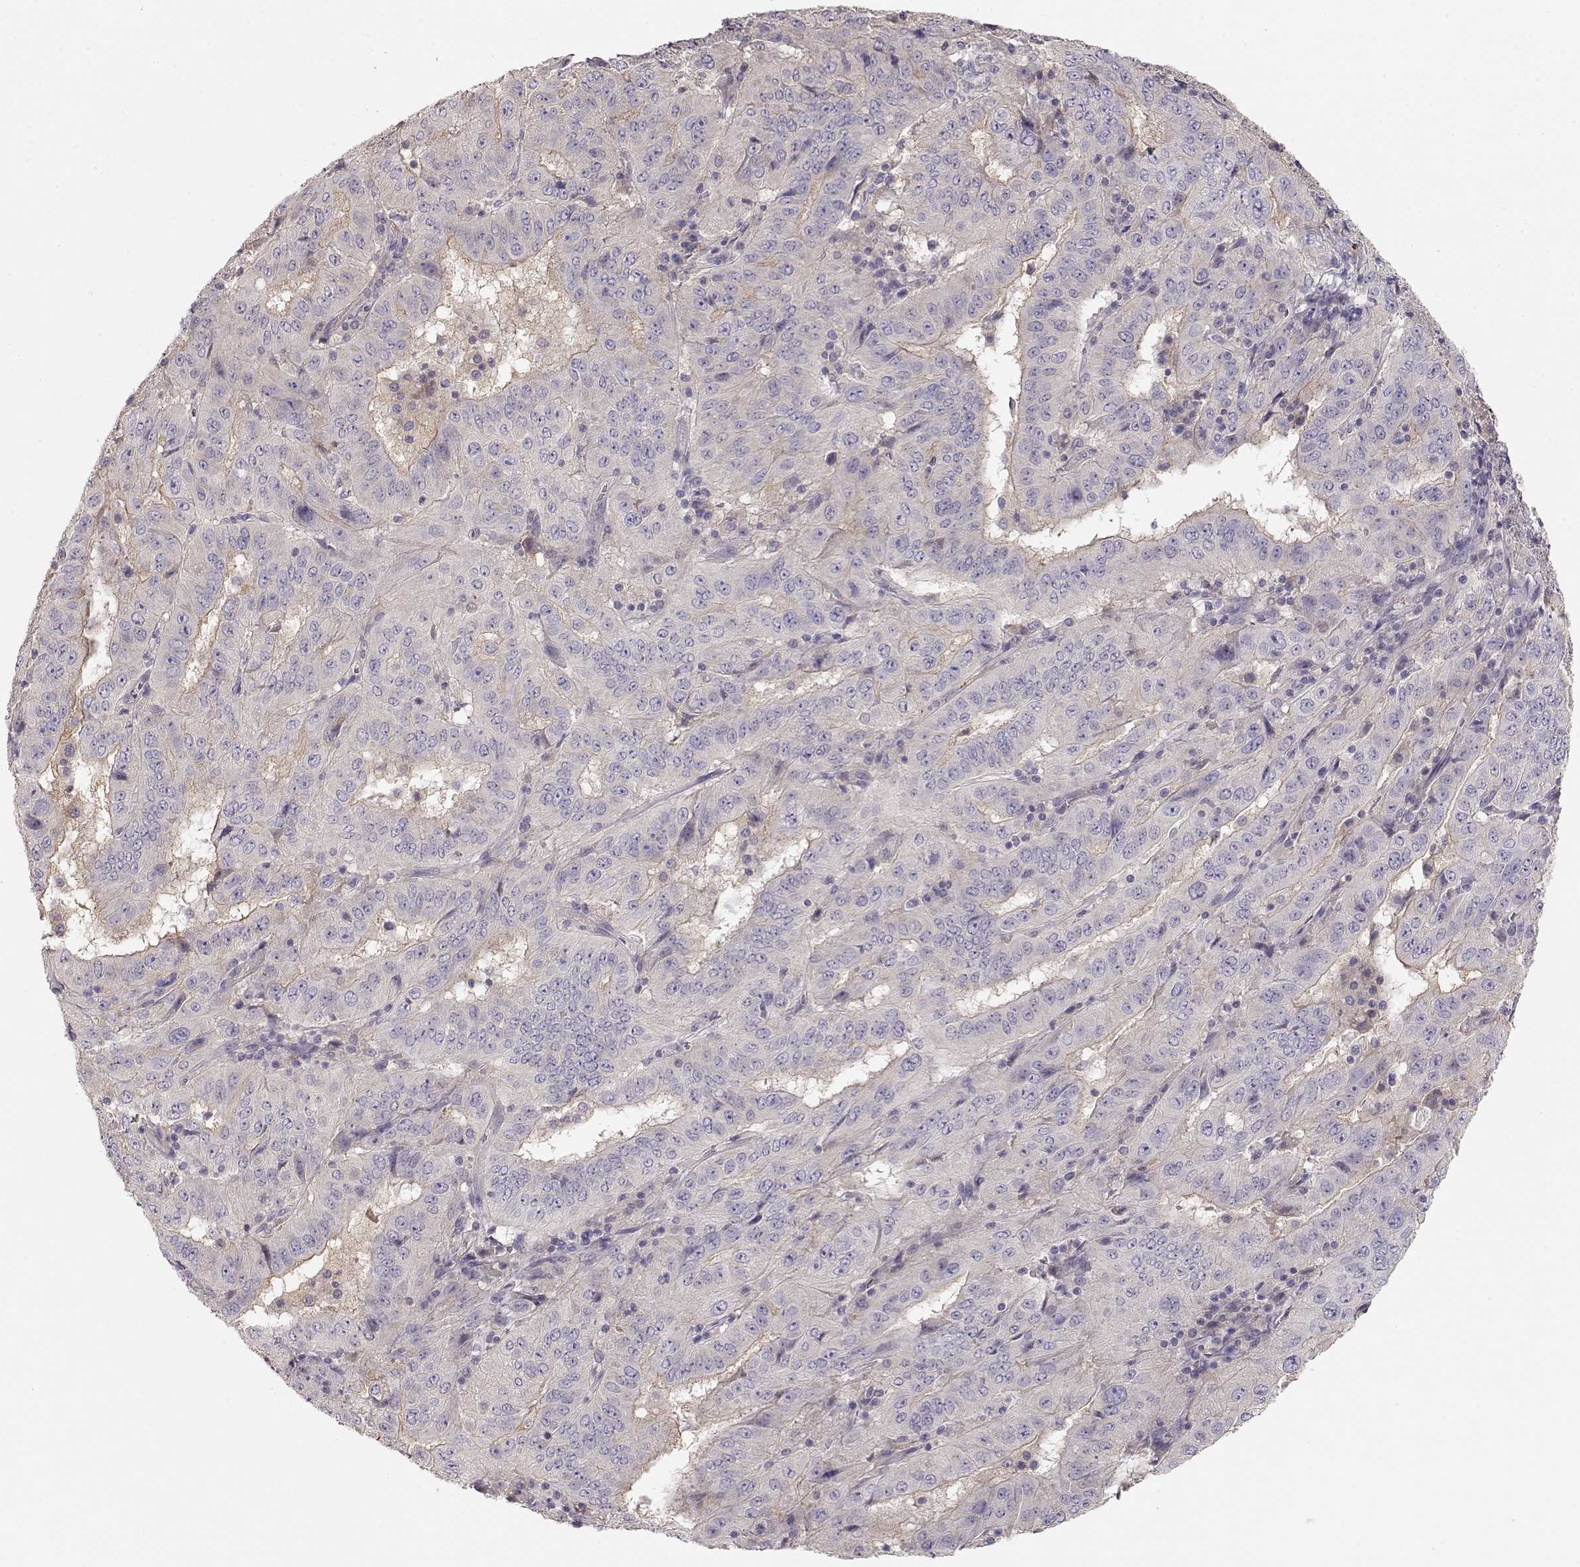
{"staining": {"intensity": "weak", "quantity": "<25%", "location": "cytoplasmic/membranous"}, "tissue": "pancreatic cancer", "cell_type": "Tumor cells", "image_type": "cancer", "snomed": [{"axis": "morphology", "description": "Adenocarcinoma, NOS"}, {"axis": "topography", "description": "Pancreas"}], "caption": "There is no significant staining in tumor cells of pancreatic cancer.", "gene": "ARHGAP8", "patient": {"sex": "male", "age": 63}}